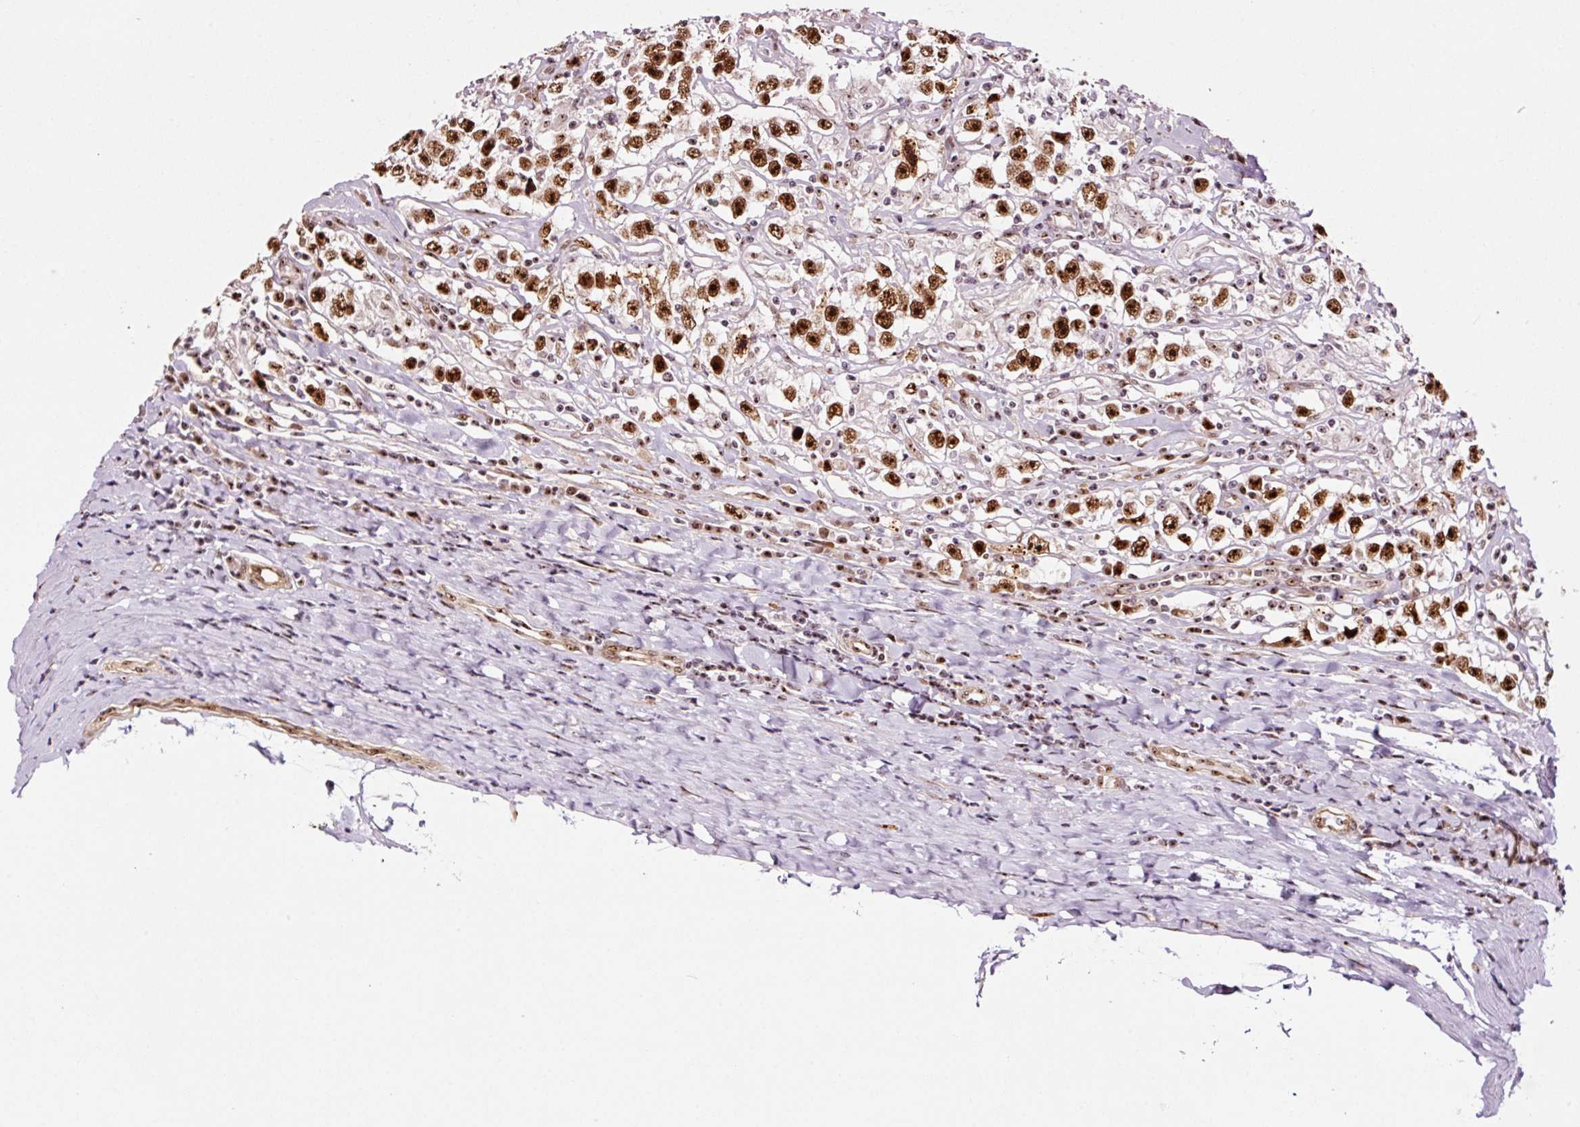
{"staining": {"intensity": "strong", "quantity": ">75%", "location": "nuclear"}, "tissue": "testis cancer", "cell_type": "Tumor cells", "image_type": "cancer", "snomed": [{"axis": "morphology", "description": "Seminoma, NOS"}, {"axis": "topography", "description": "Testis"}], "caption": "A histopathology image of human testis seminoma stained for a protein exhibits strong nuclear brown staining in tumor cells.", "gene": "GNL3", "patient": {"sex": "male", "age": 41}}